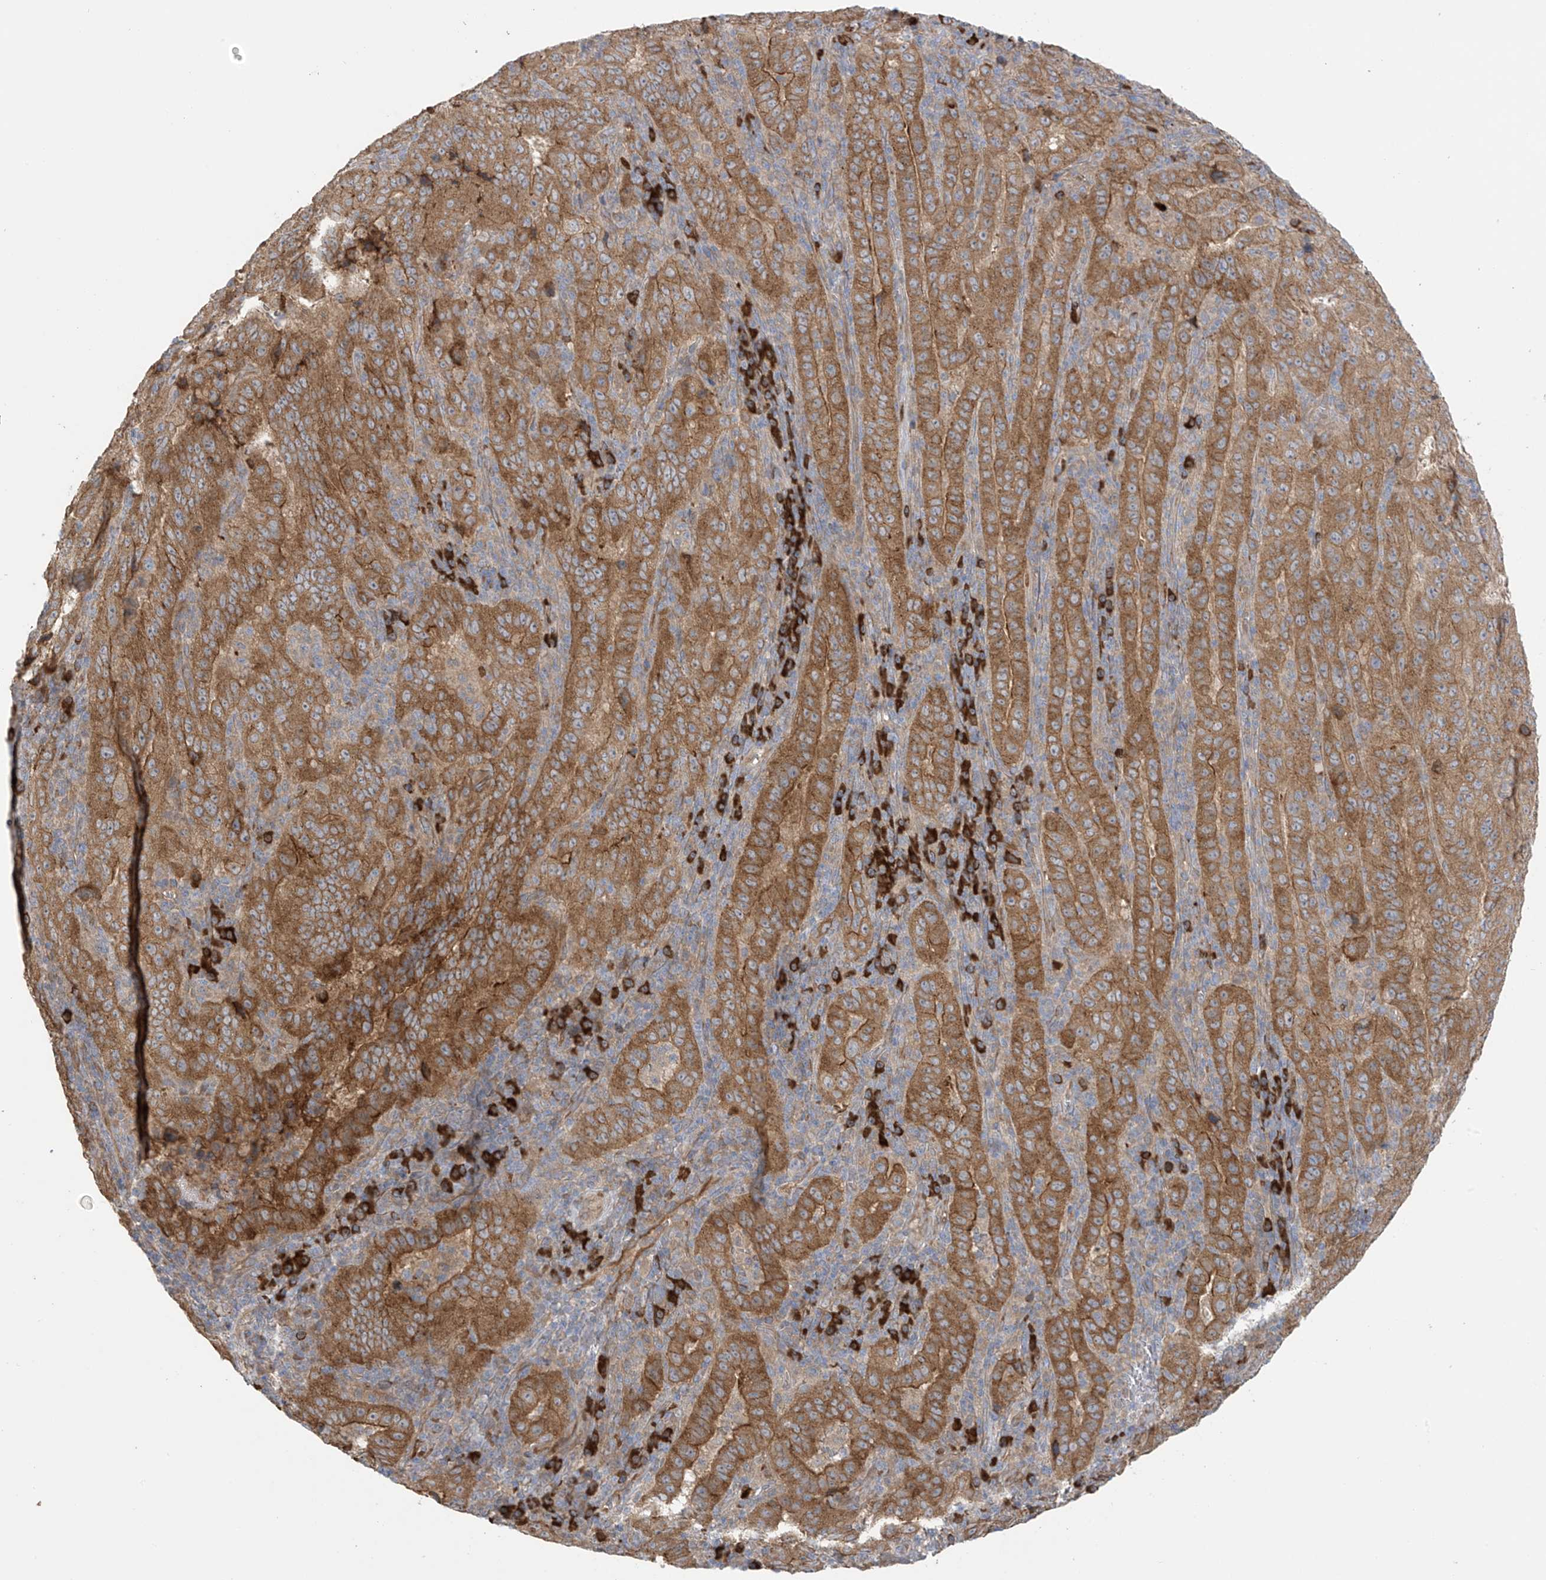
{"staining": {"intensity": "moderate", "quantity": ">75%", "location": "cytoplasmic/membranous"}, "tissue": "pancreatic cancer", "cell_type": "Tumor cells", "image_type": "cancer", "snomed": [{"axis": "morphology", "description": "Adenocarcinoma, NOS"}, {"axis": "topography", "description": "Pancreas"}], "caption": "Protein positivity by immunohistochemistry demonstrates moderate cytoplasmic/membranous positivity in about >75% of tumor cells in adenocarcinoma (pancreatic).", "gene": "KIAA1522", "patient": {"sex": "male", "age": 63}}